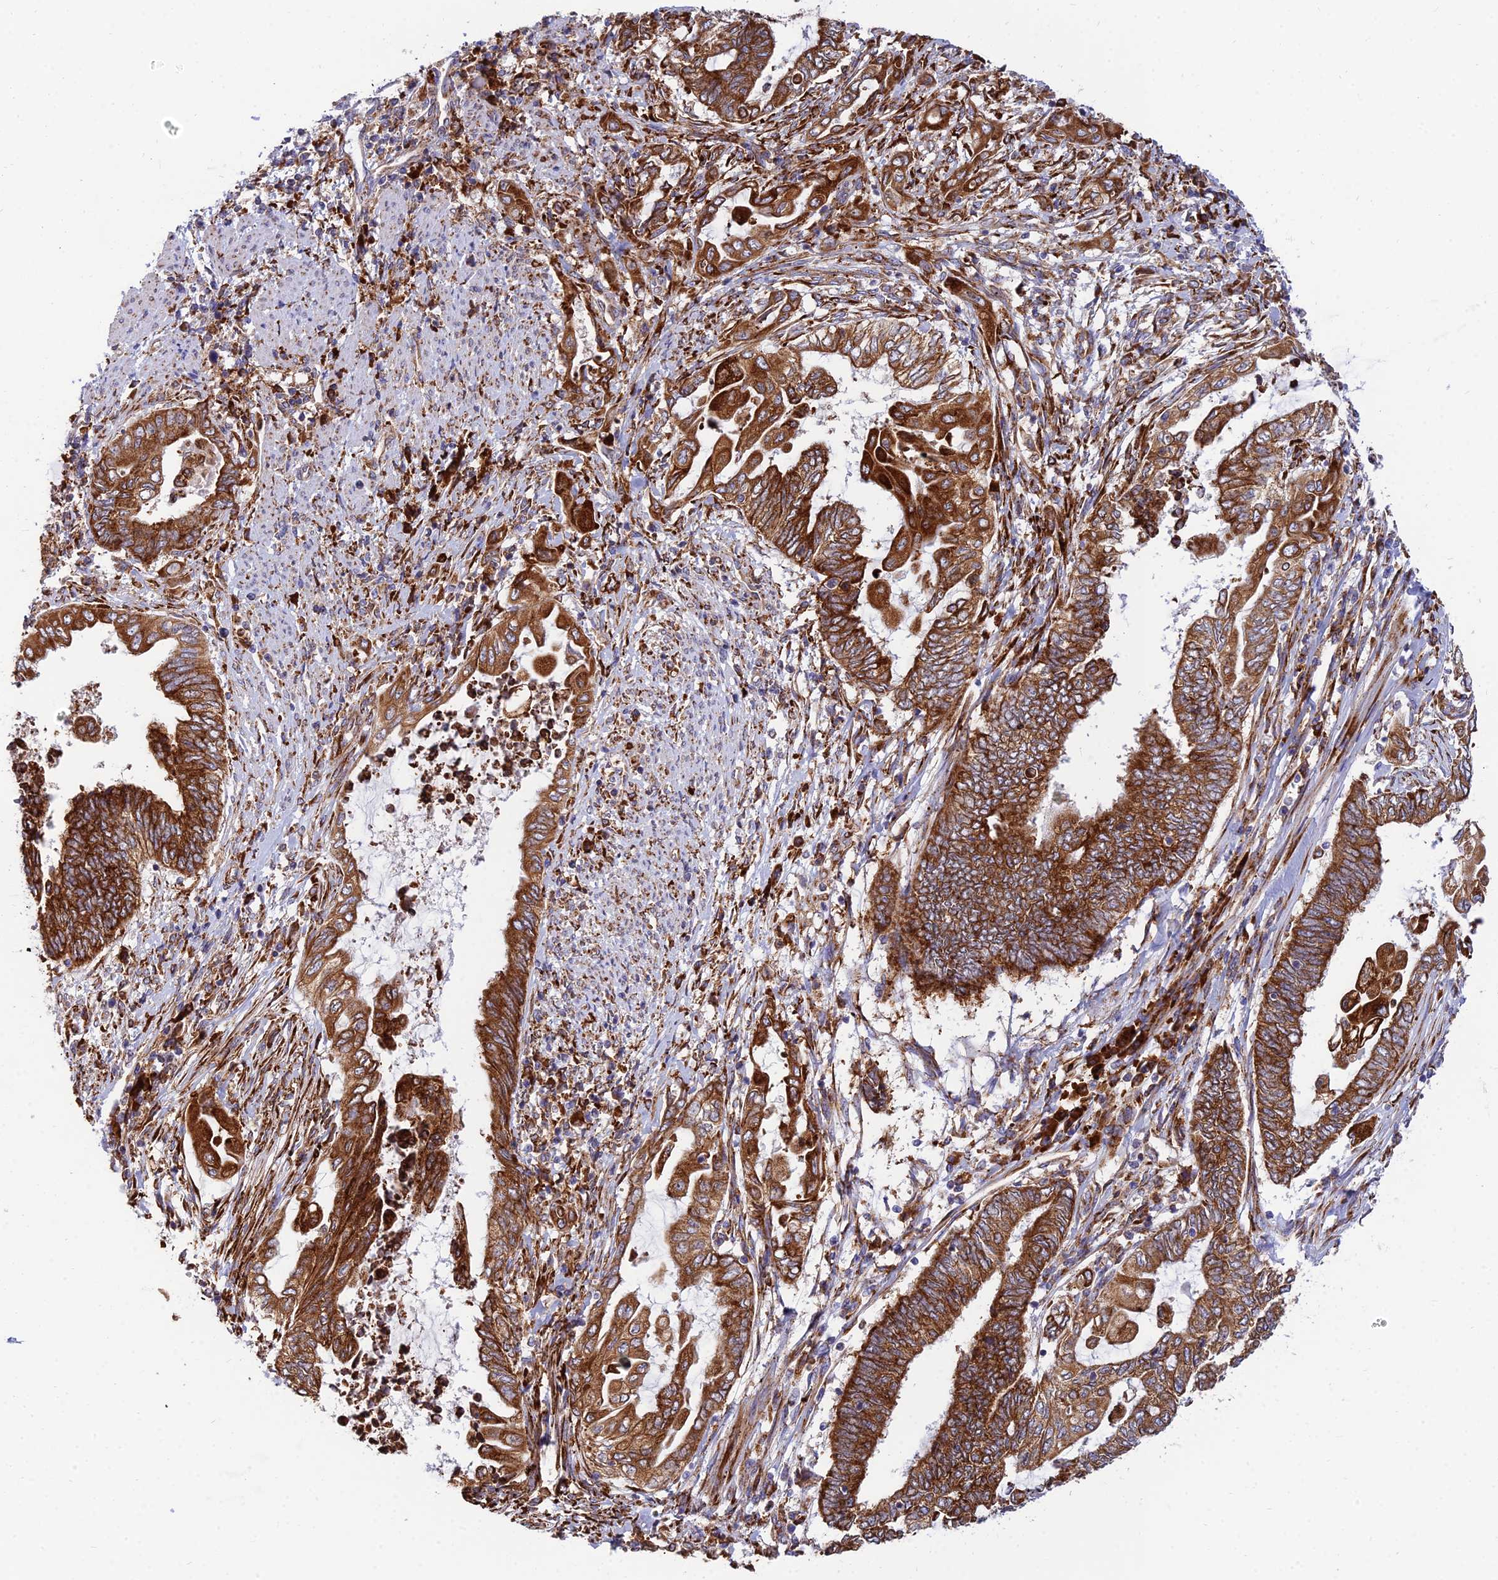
{"staining": {"intensity": "strong", "quantity": ">75%", "location": "cytoplasmic/membranous"}, "tissue": "endometrial cancer", "cell_type": "Tumor cells", "image_type": "cancer", "snomed": [{"axis": "morphology", "description": "Adenocarcinoma, NOS"}, {"axis": "topography", "description": "Uterus"}, {"axis": "topography", "description": "Endometrium"}], "caption": "High-power microscopy captured an immunohistochemistry micrograph of endometrial adenocarcinoma, revealing strong cytoplasmic/membranous expression in about >75% of tumor cells. The protein of interest is shown in brown color, while the nuclei are stained blue.", "gene": "CCT6B", "patient": {"sex": "female", "age": 70}}